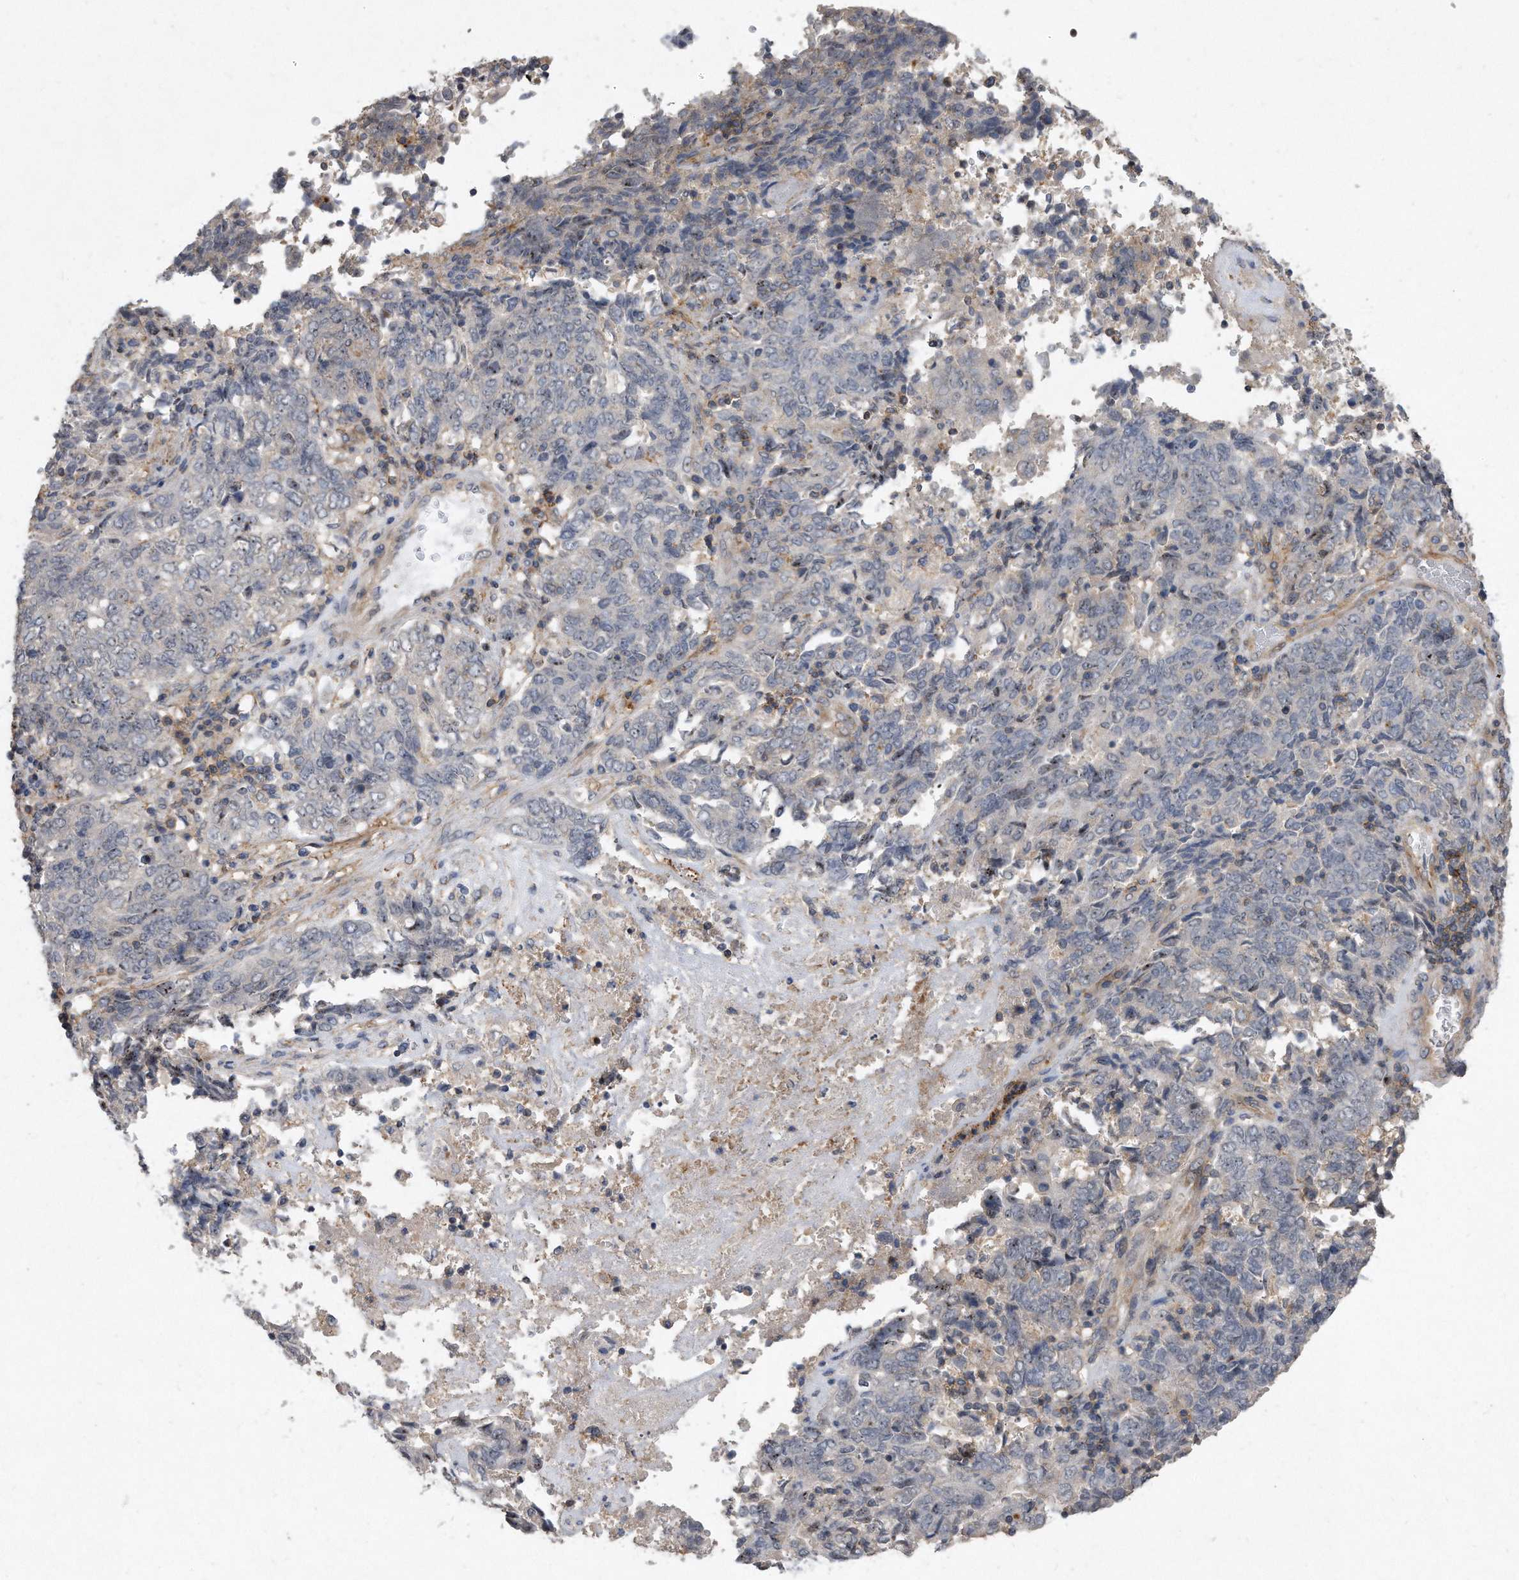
{"staining": {"intensity": "weak", "quantity": "<25%", "location": "nuclear"}, "tissue": "endometrial cancer", "cell_type": "Tumor cells", "image_type": "cancer", "snomed": [{"axis": "morphology", "description": "Adenocarcinoma, NOS"}, {"axis": "topography", "description": "Endometrium"}], "caption": "DAB (3,3'-diaminobenzidine) immunohistochemical staining of adenocarcinoma (endometrial) exhibits no significant expression in tumor cells. (DAB (3,3'-diaminobenzidine) immunohistochemistry visualized using brightfield microscopy, high magnification).", "gene": "PGBD2", "patient": {"sex": "female", "age": 80}}